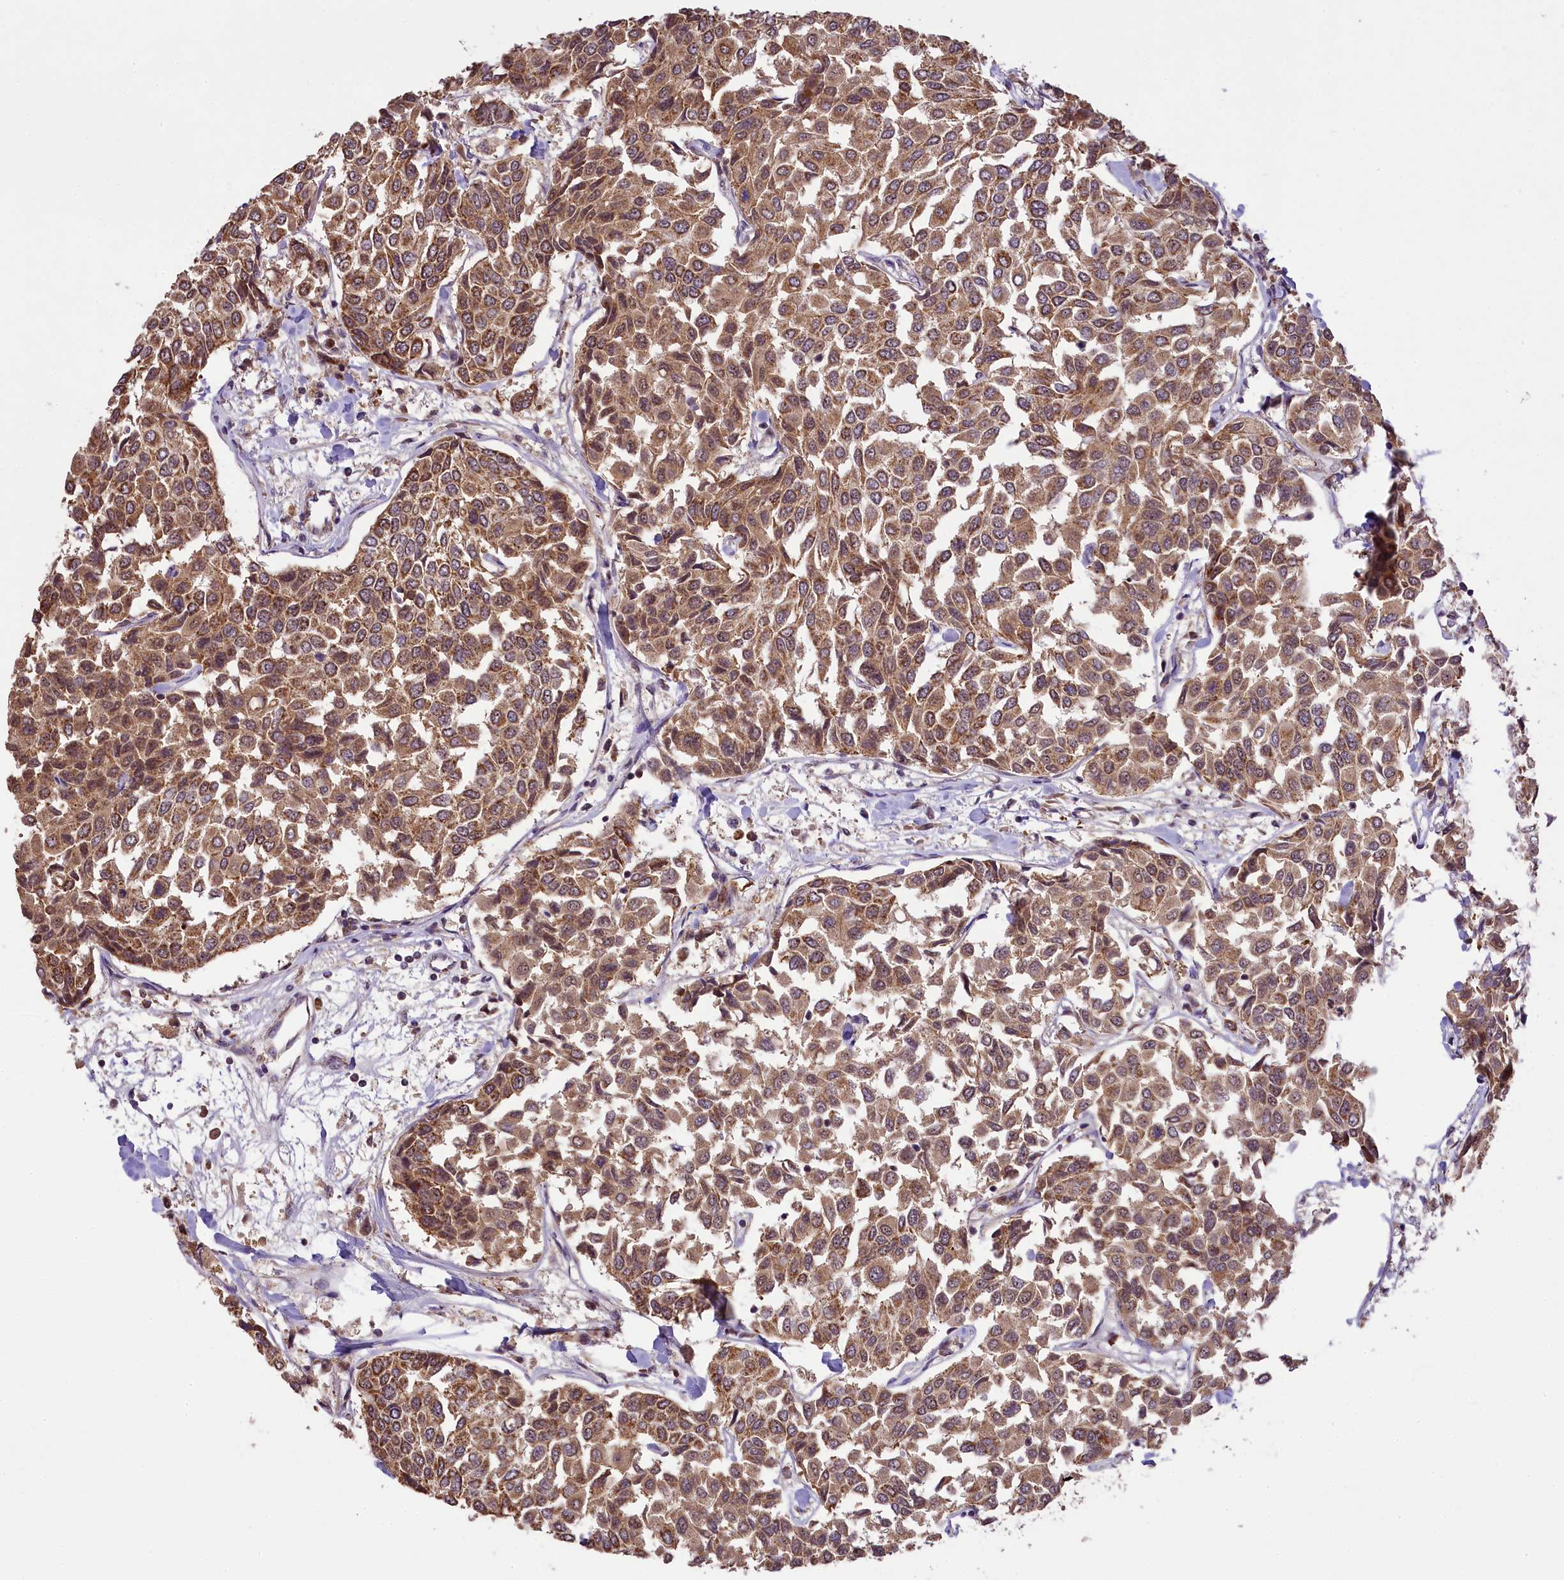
{"staining": {"intensity": "moderate", "quantity": ">75%", "location": "cytoplasmic/membranous"}, "tissue": "breast cancer", "cell_type": "Tumor cells", "image_type": "cancer", "snomed": [{"axis": "morphology", "description": "Duct carcinoma"}, {"axis": "topography", "description": "Breast"}], "caption": "Human breast intraductal carcinoma stained for a protein (brown) shows moderate cytoplasmic/membranous positive expression in approximately >75% of tumor cells.", "gene": "PAF1", "patient": {"sex": "female", "age": 55}}